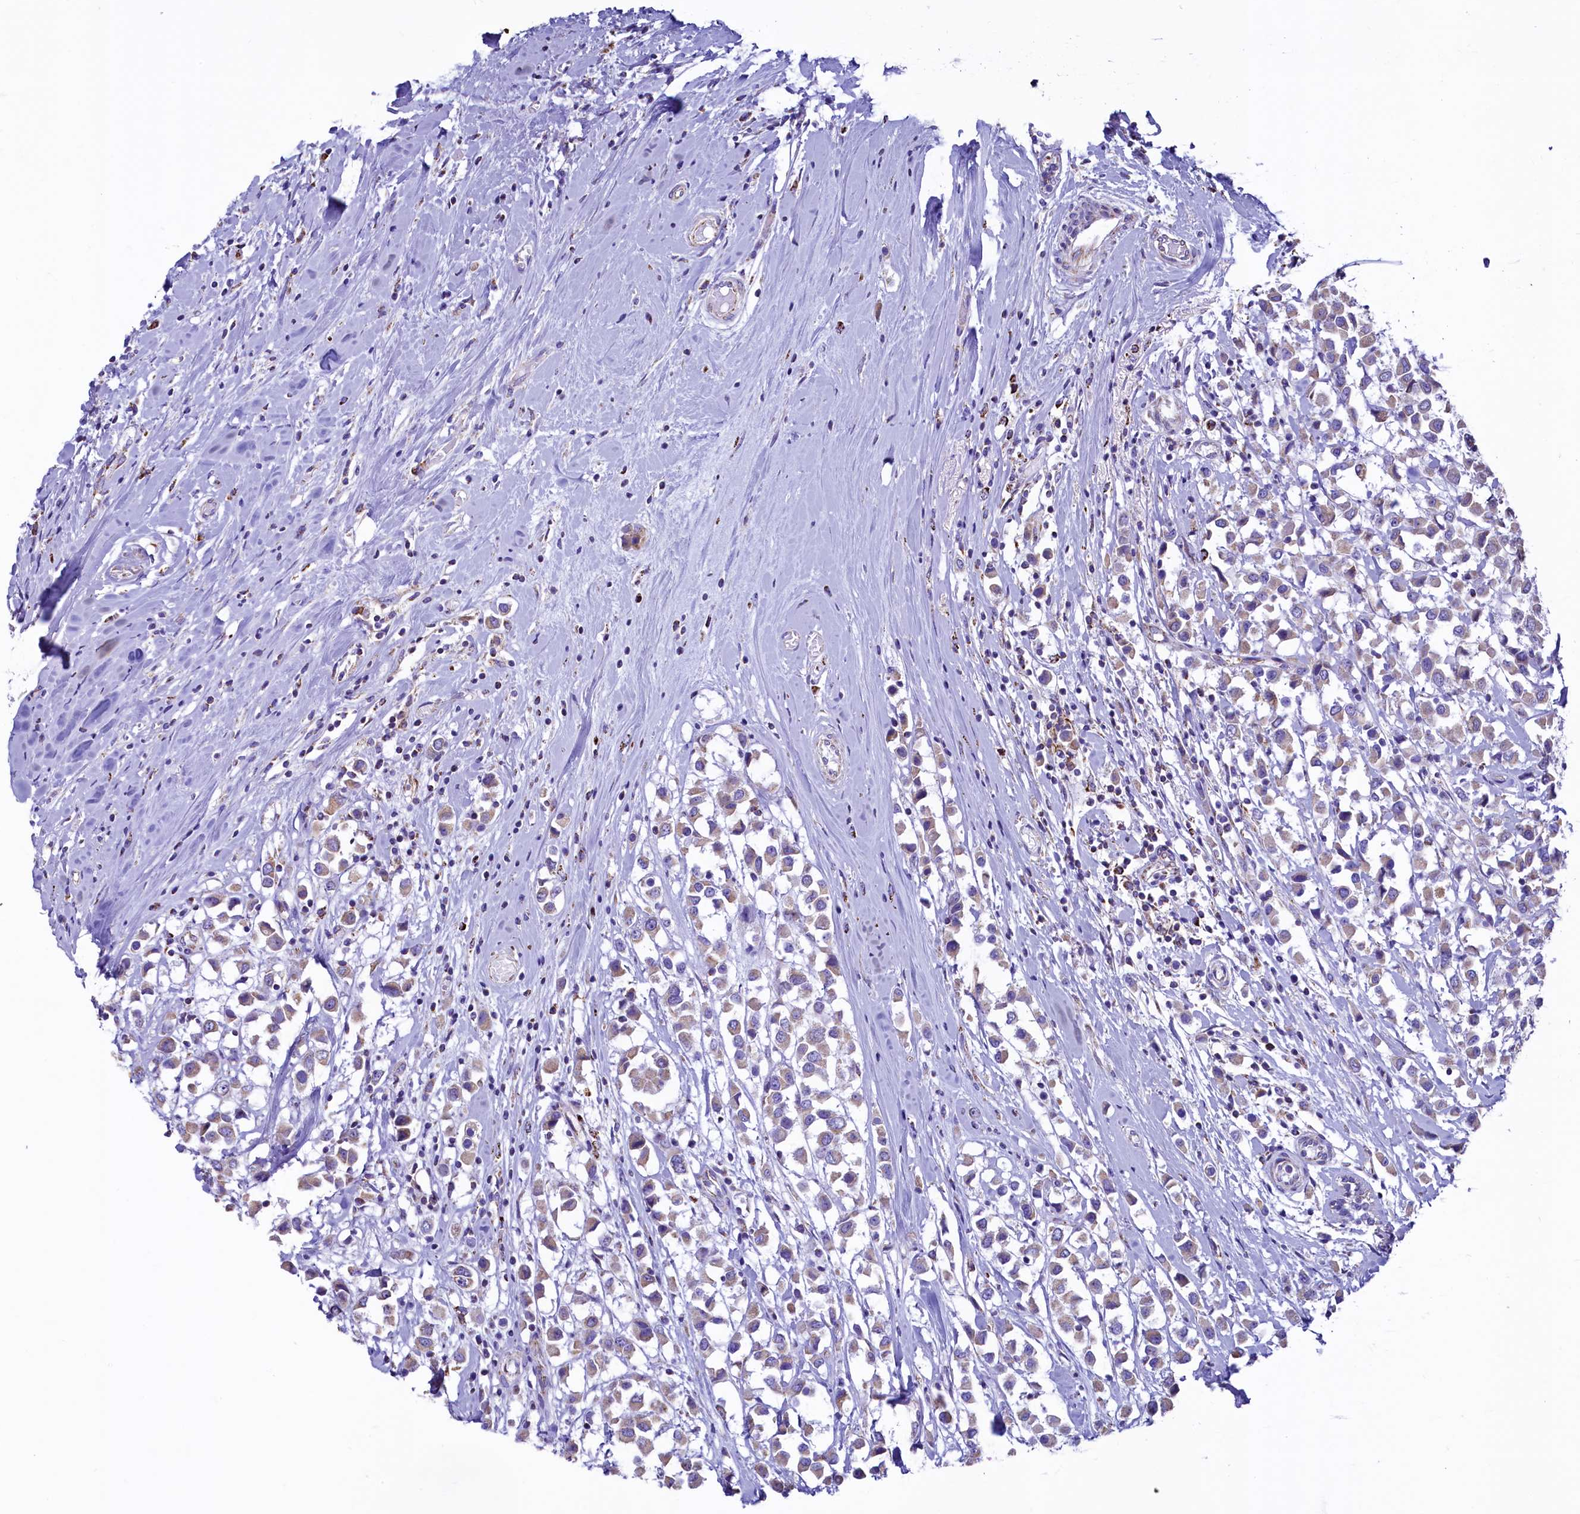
{"staining": {"intensity": "weak", "quantity": "<25%", "location": "cytoplasmic/membranous"}, "tissue": "breast cancer", "cell_type": "Tumor cells", "image_type": "cancer", "snomed": [{"axis": "morphology", "description": "Duct carcinoma"}, {"axis": "topography", "description": "Breast"}], "caption": "A histopathology image of human intraductal carcinoma (breast) is negative for staining in tumor cells.", "gene": "IDH3A", "patient": {"sex": "female", "age": 61}}